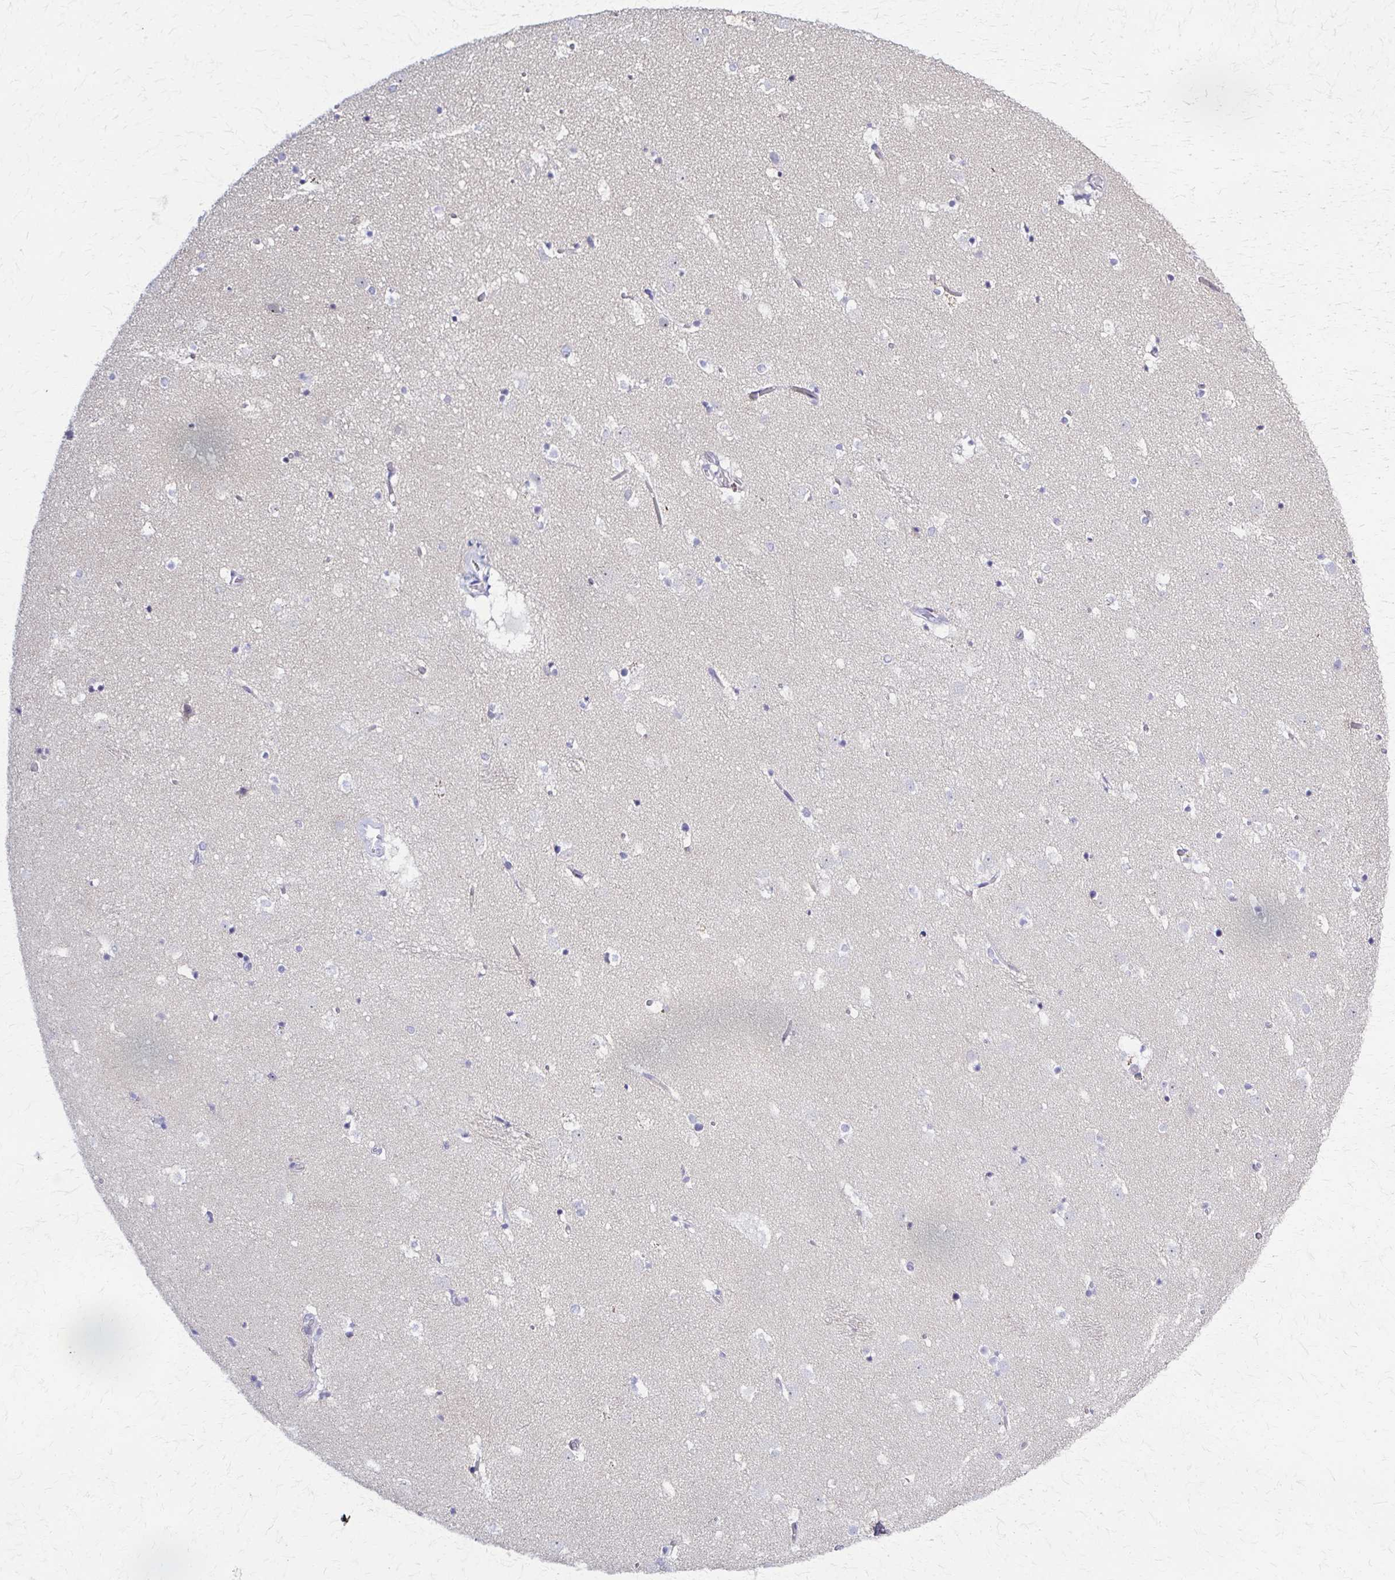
{"staining": {"intensity": "negative", "quantity": "none", "location": "none"}, "tissue": "caudate", "cell_type": "Glial cells", "image_type": "normal", "snomed": [{"axis": "morphology", "description": "Normal tissue, NOS"}, {"axis": "topography", "description": "Lateral ventricle wall"}], "caption": "Caudate stained for a protein using immunohistochemistry demonstrates no positivity glial cells.", "gene": "RHOBTB2", "patient": {"sex": "male", "age": 37}}